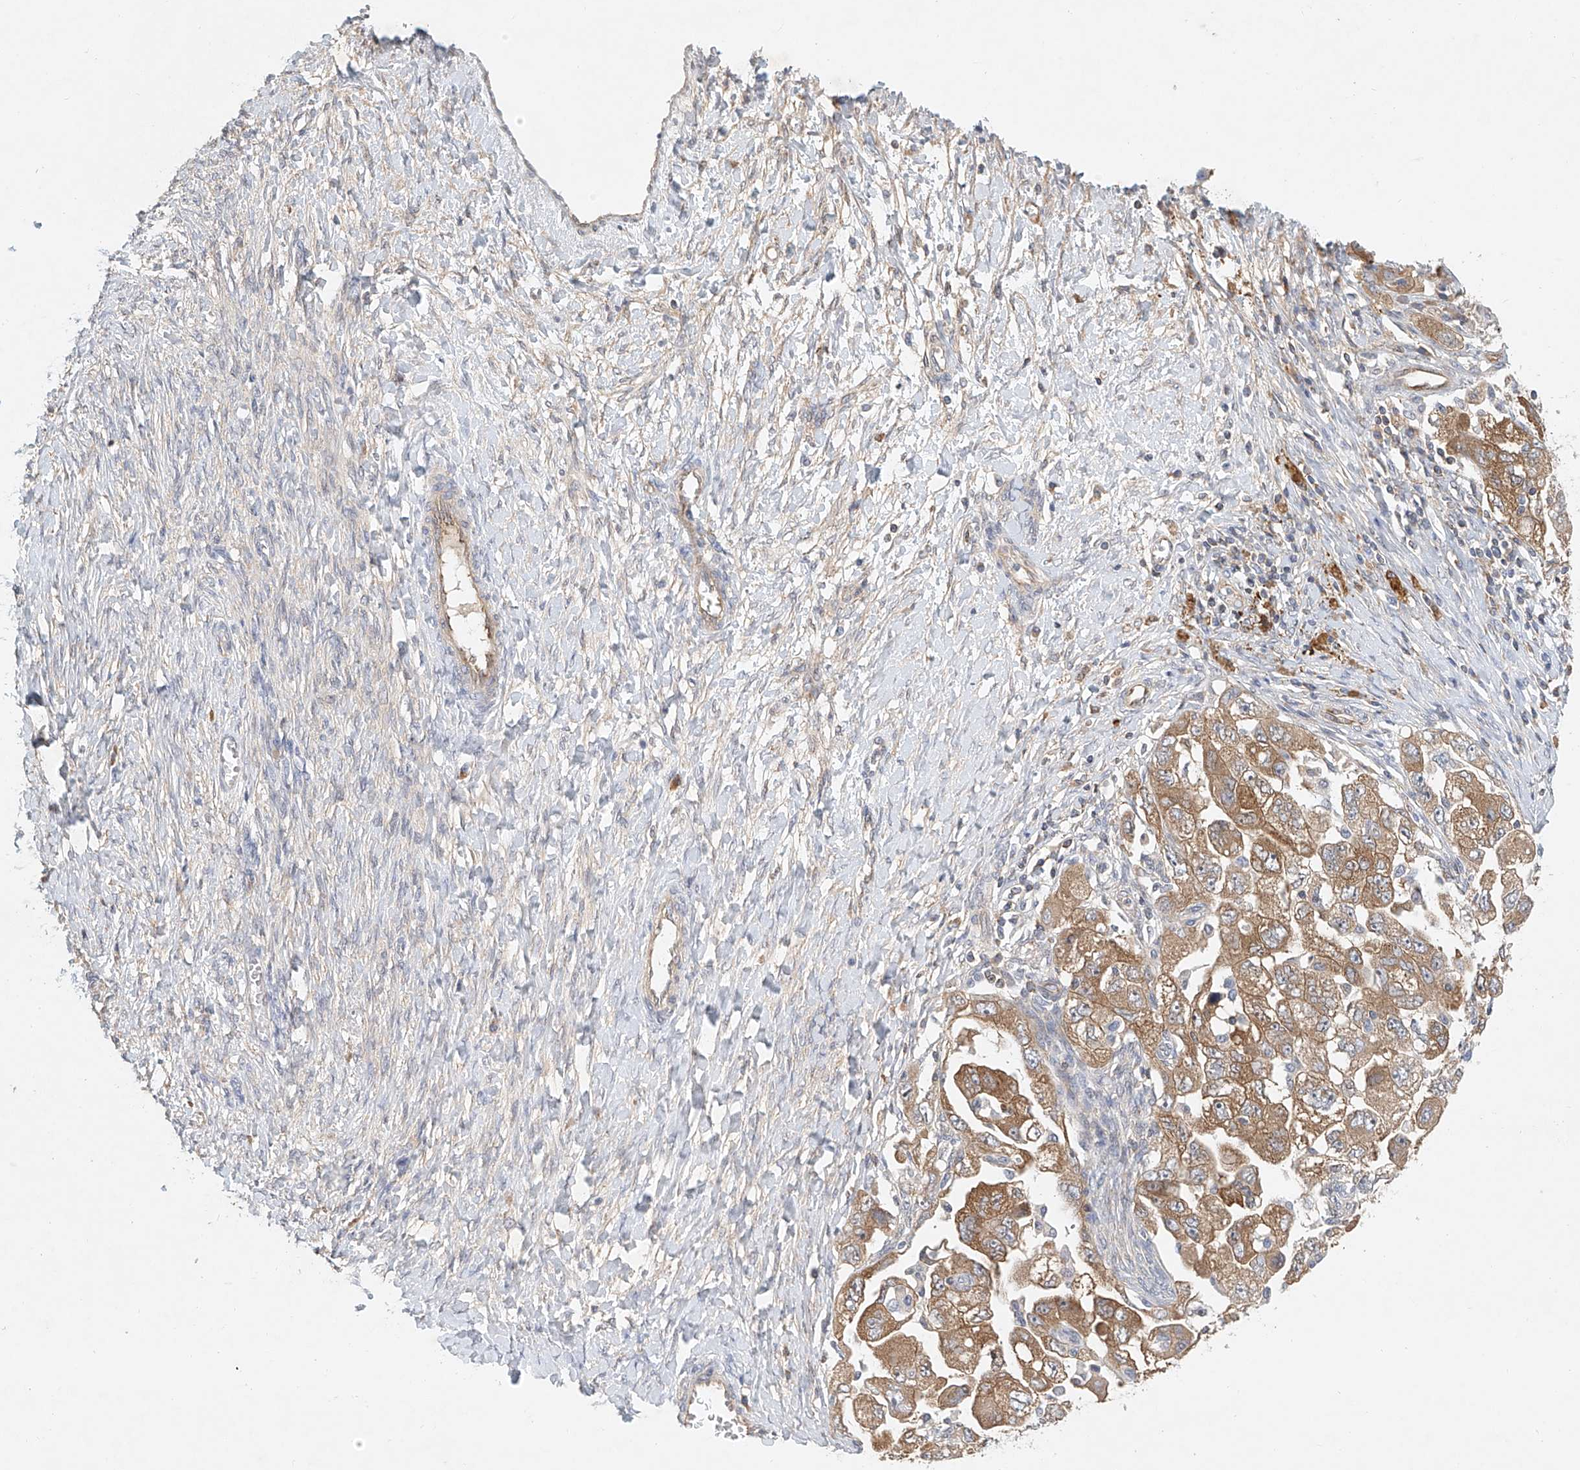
{"staining": {"intensity": "moderate", "quantity": ">75%", "location": "cytoplasmic/membranous"}, "tissue": "ovarian cancer", "cell_type": "Tumor cells", "image_type": "cancer", "snomed": [{"axis": "morphology", "description": "Carcinoma, NOS"}, {"axis": "morphology", "description": "Cystadenocarcinoma, serous, NOS"}, {"axis": "topography", "description": "Ovary"}], "caption": "Protein expression analysis of human ovarian serous cystadenocarcinoma reveals moderate cytoplasmic/membranous expression in approximately >75% of tumor cells.", "gene": "CARMIL1", "patient": {"sex": "female", "age": 69}}